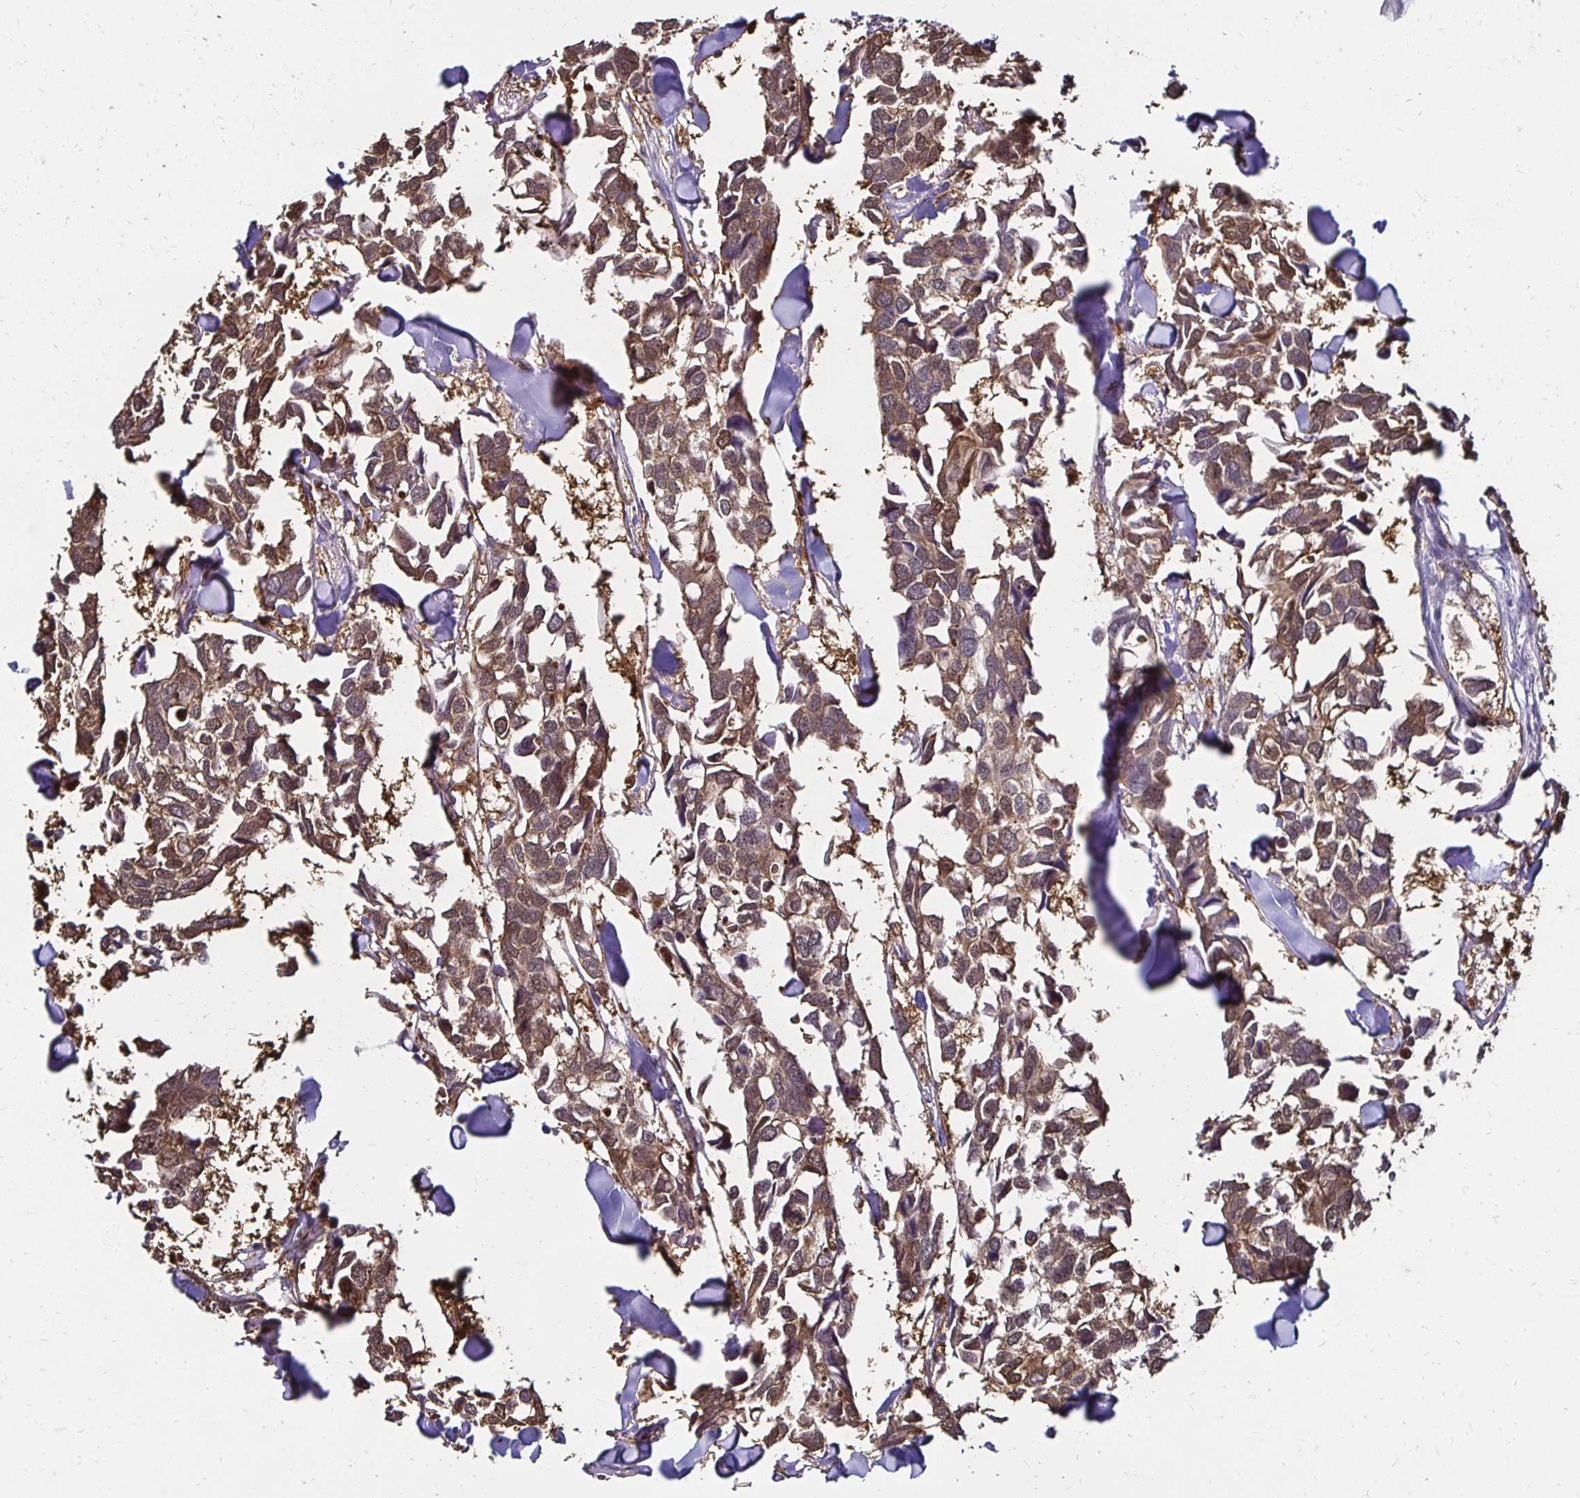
{"staining": {"intensity": "moderate", "quantity": ">75%", "location": "cytoplasmic/membranous"}, "tissue": "breast cancer", "cell_type": "Tumor cells", "image_type": "cancer", "snomed": [{"axis": "morphology", "description": "Duct carcinoma"}, {"axis": "topography", "description": "Breast"}], "caption": "Immunohistochemistry (IHC) of human intraductal carcinoma (breast) shows medium levels of moderate cytoplasmic/membranous staining in about >75% of tumor cells.", "gene": "TXN", "patient": {"sex": "female", "age": 83}}